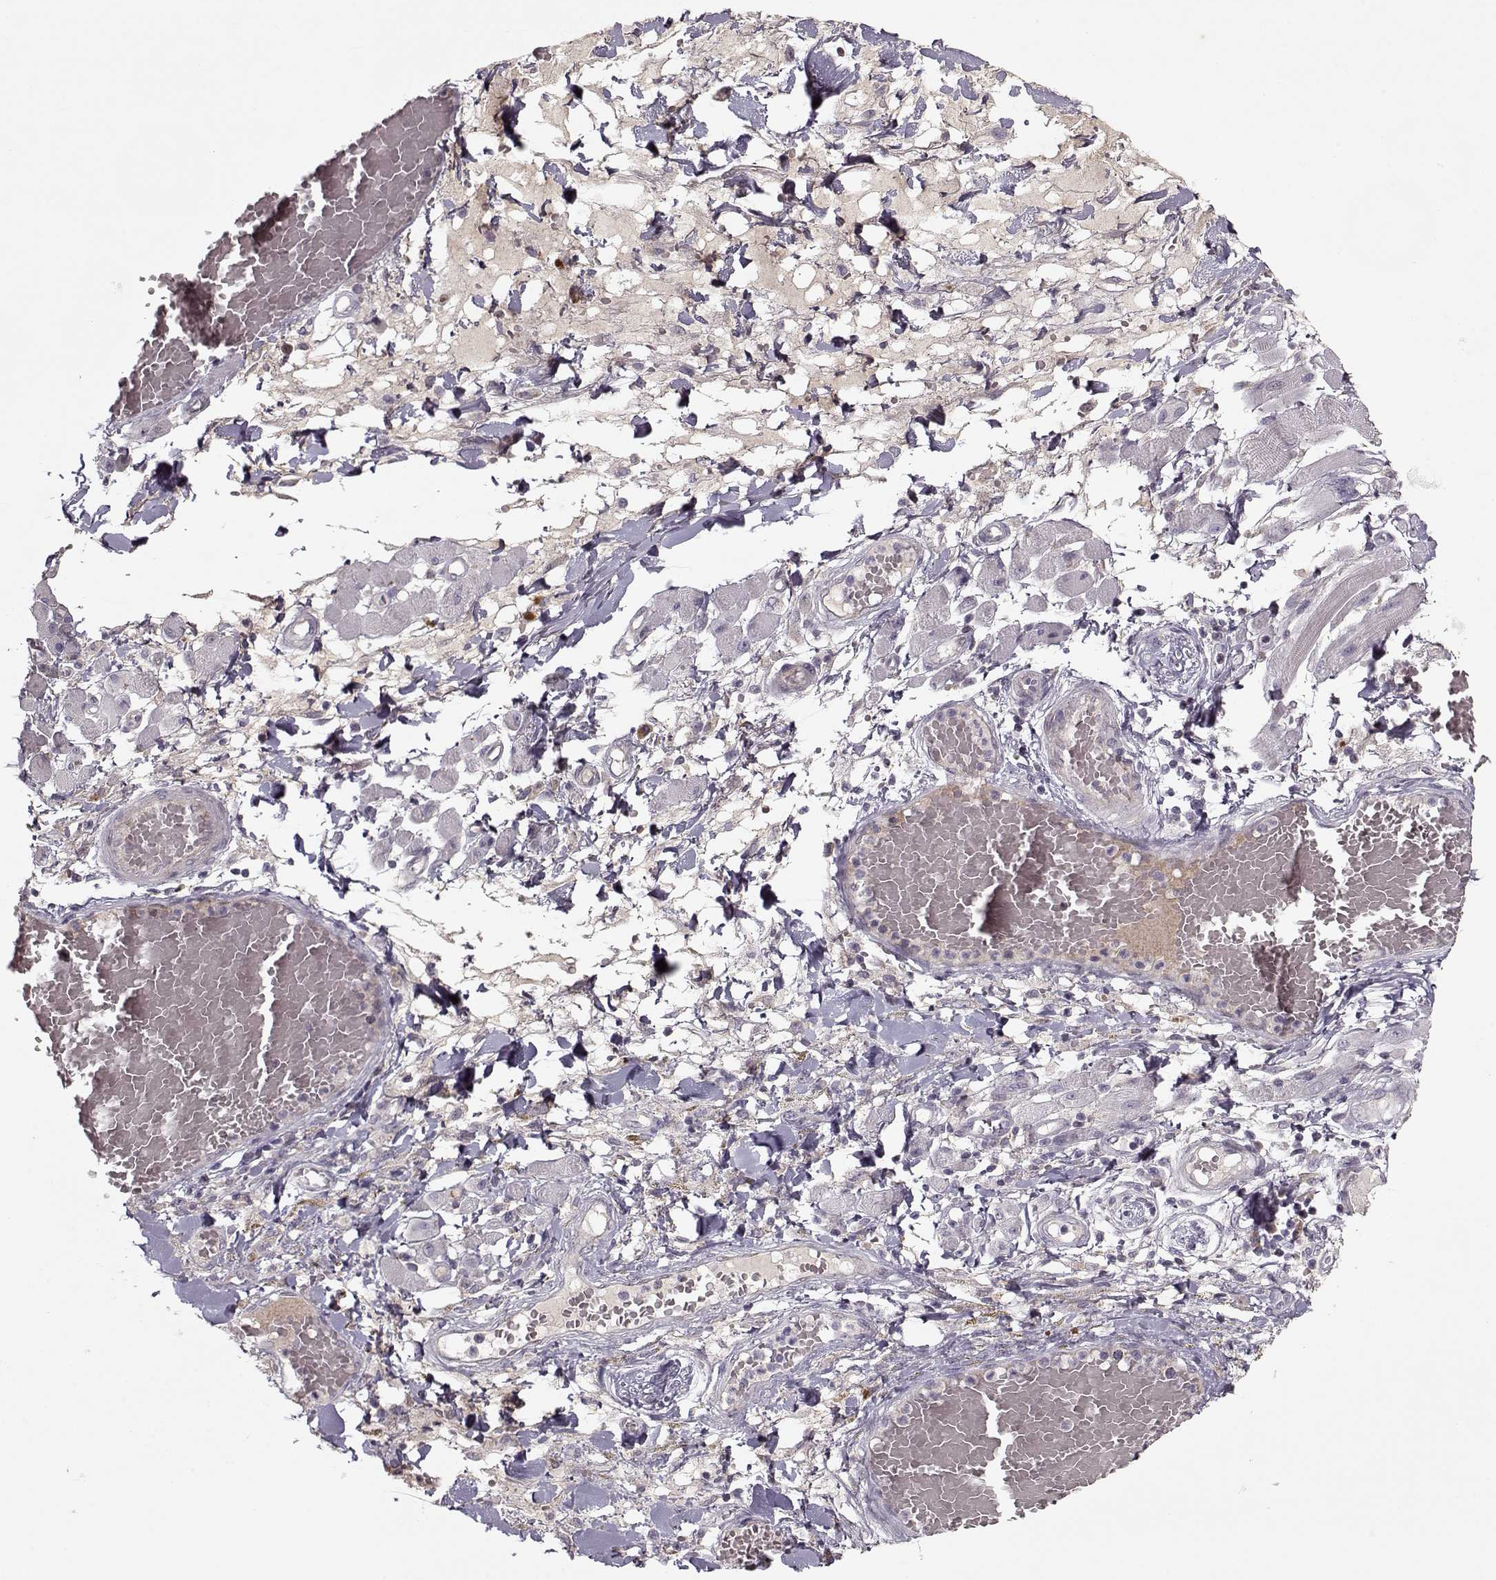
{"staining": {"intensity": "negative", "quantity": "none", "location": "none"}, "tissue": "melanoma", "cell_type": "Tumor cells", "image_type": "cancer", "snomed": [{"axis": "morphology", "description": "Malignant melanoma, NOS"}, {"axis": "topography", "description": "Skin"}], "caption": "Micrograph shows no significant protein expression in tumor cells of melanoma.", "gene": "KRT9", "patient": {"sex": "female", "age": 91}}